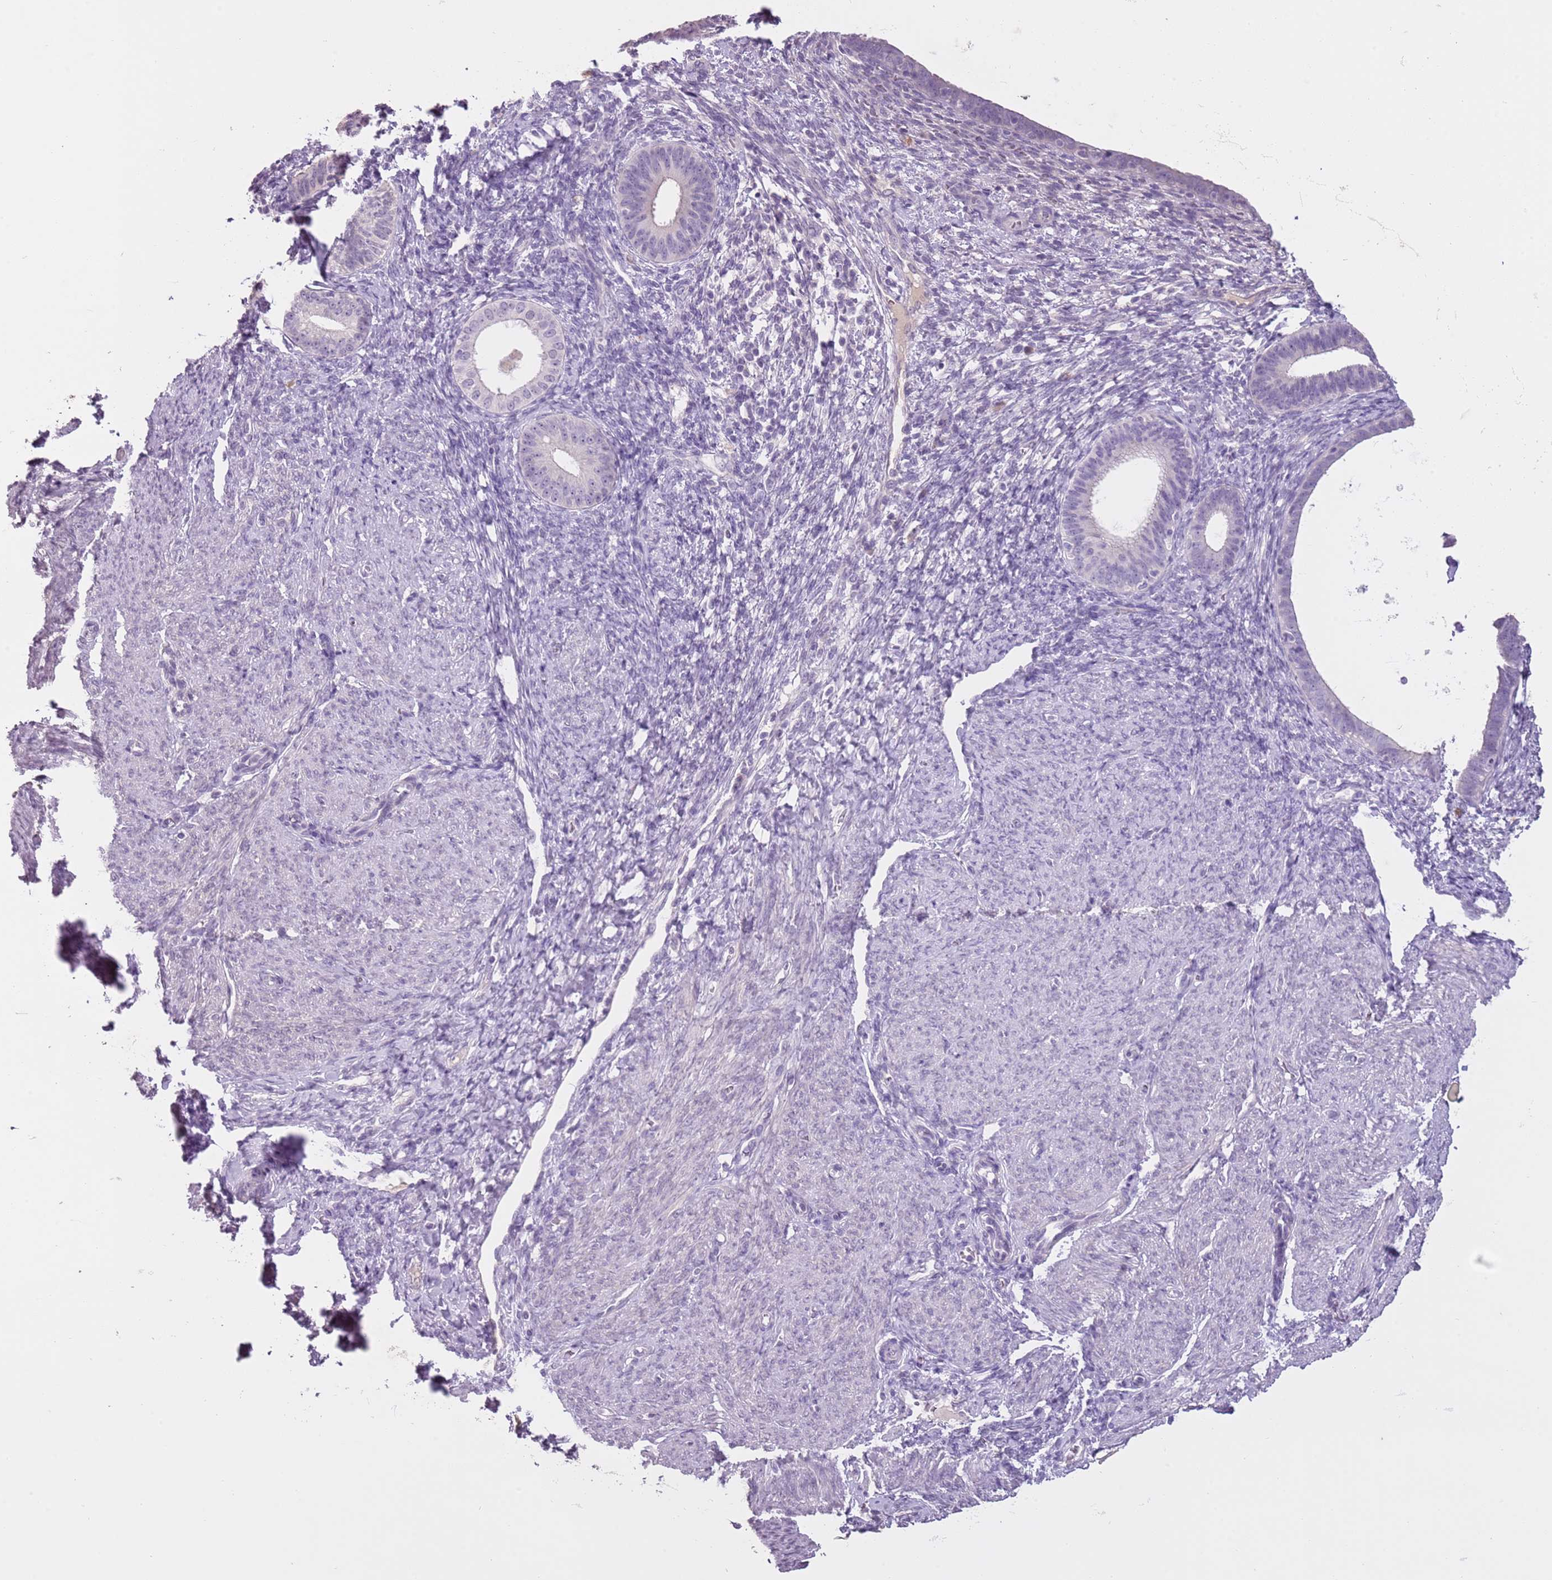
{"staining": {"intensity": "negative", "quantity": "none", "location": "none"}, "tissue": "endometrium", "cell_type": "Cells in endometrial stroma", "image_type": "normal", "snomed": [{"axis": "morphology", "description": "Normal tissue, NOS"}, {"axis": "topography", "description": "Endometrium"}], "caption": "A high-resolution histopathology image shows IHC staining of benign endometrium, which exhibits no significant positivity in cells in endometrial stroma. Nuclei are stained in blue.", "gene": "SLC35E3", "patient": {"sex": "female", "age": 65}}